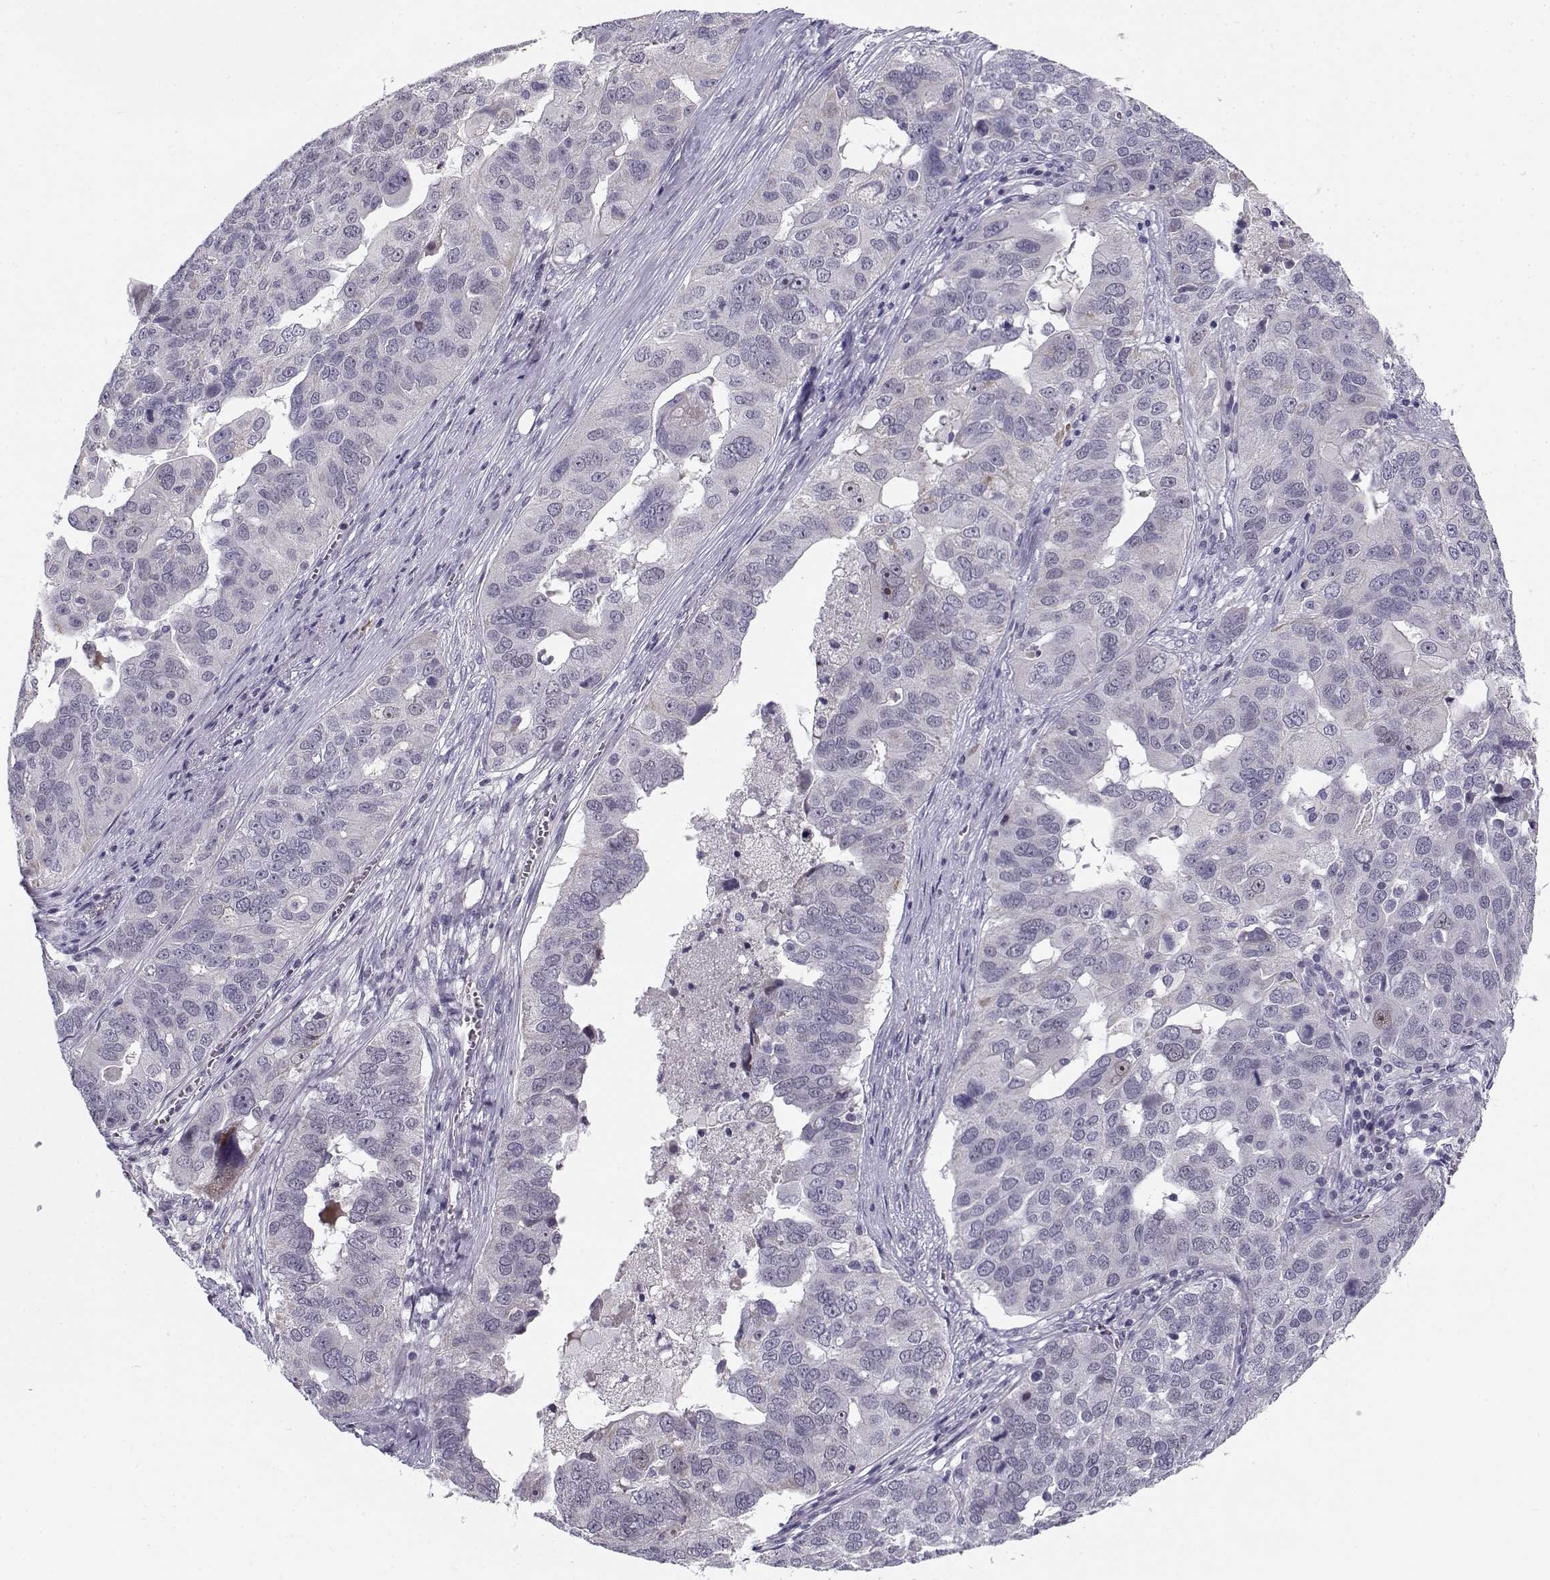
{"staining": {"intensity": "negative", "quantity": "none", "location": "none"}, "tissue": "ovarian cancer", "cell_type": "Tumor cells", "image_type": "cancer", "snomed": [{"axis": "morphology", "description": "Carcinoma, endometroid"}, {"axis": "topography", "description": "Soft tissue"}, {"axis": "topography", "description": "Ovary"}], "caption": "High magnification brightfield microscopy of endometroid carcinoma (ovarian) stained with DAB (brown) and counterstained with hematoxylin (blue): tumor cells show no significant staining. The staining was performed using DAB (3,3'-diaminobenzidine) to visualize the protein expression in brown, while the nuclei were stained in blue with hematoxylin (Magnification: 20x).", "gene": "DDX25", "patient": {"sex": "female", "age": 52}}